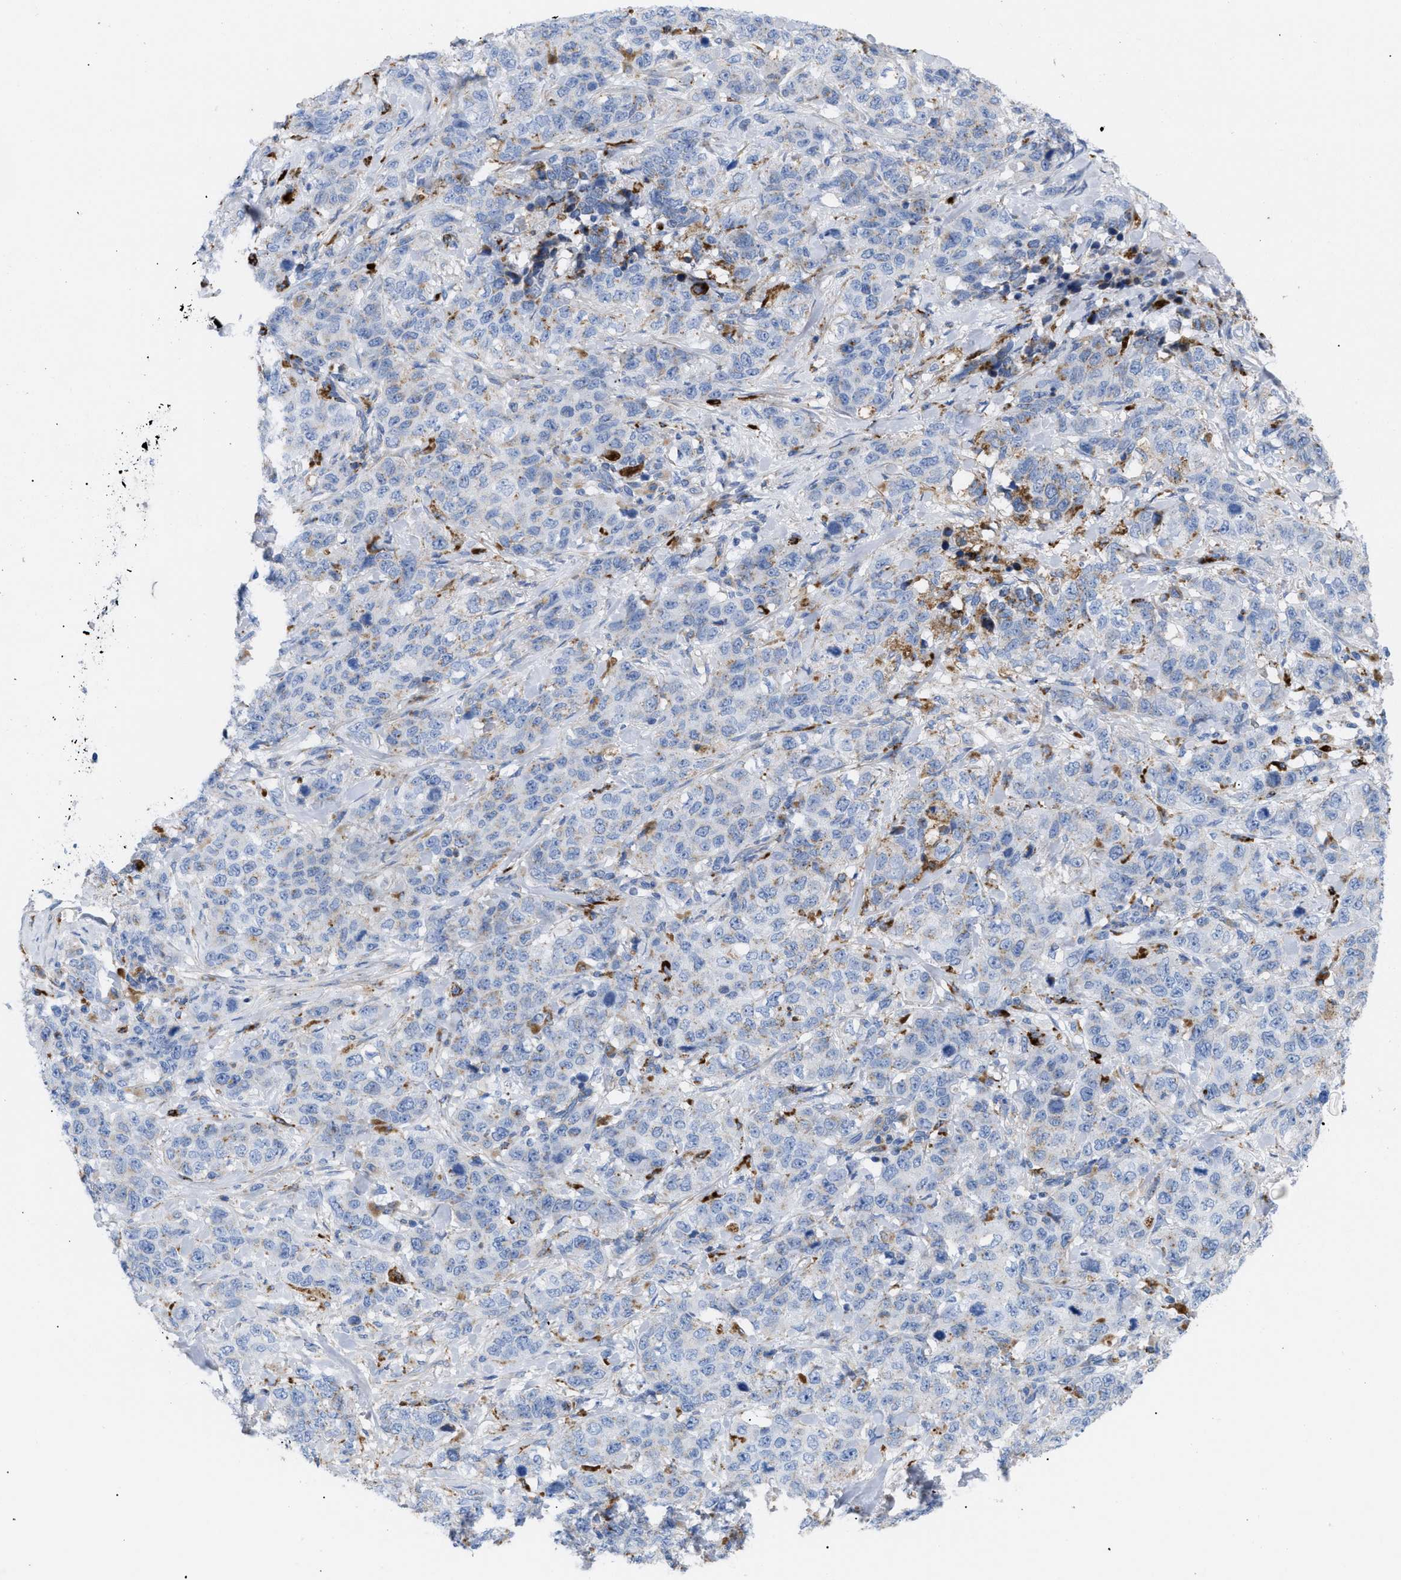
{"staining": {"intensity": "negative", "quantity": "none", "location": "none"}, "tissue": "stomach cancer", "cell_type": "Tumor cells", "image_type": "cancer", "snomed": [{"axis": "morphology", "description": "Adenocarcinoma, NOS"}, {"axis": "topography", "description": "Stomach"}], "caption": "This histopathology image is of adenocarcinoma (stomach) stained with IHC to label a protein in brown with the nuclei are counter-stained blue. There is no positivity in tumor cells.", "gene": "DRAM2", "patient": {"sex": "male", "age": 48}}